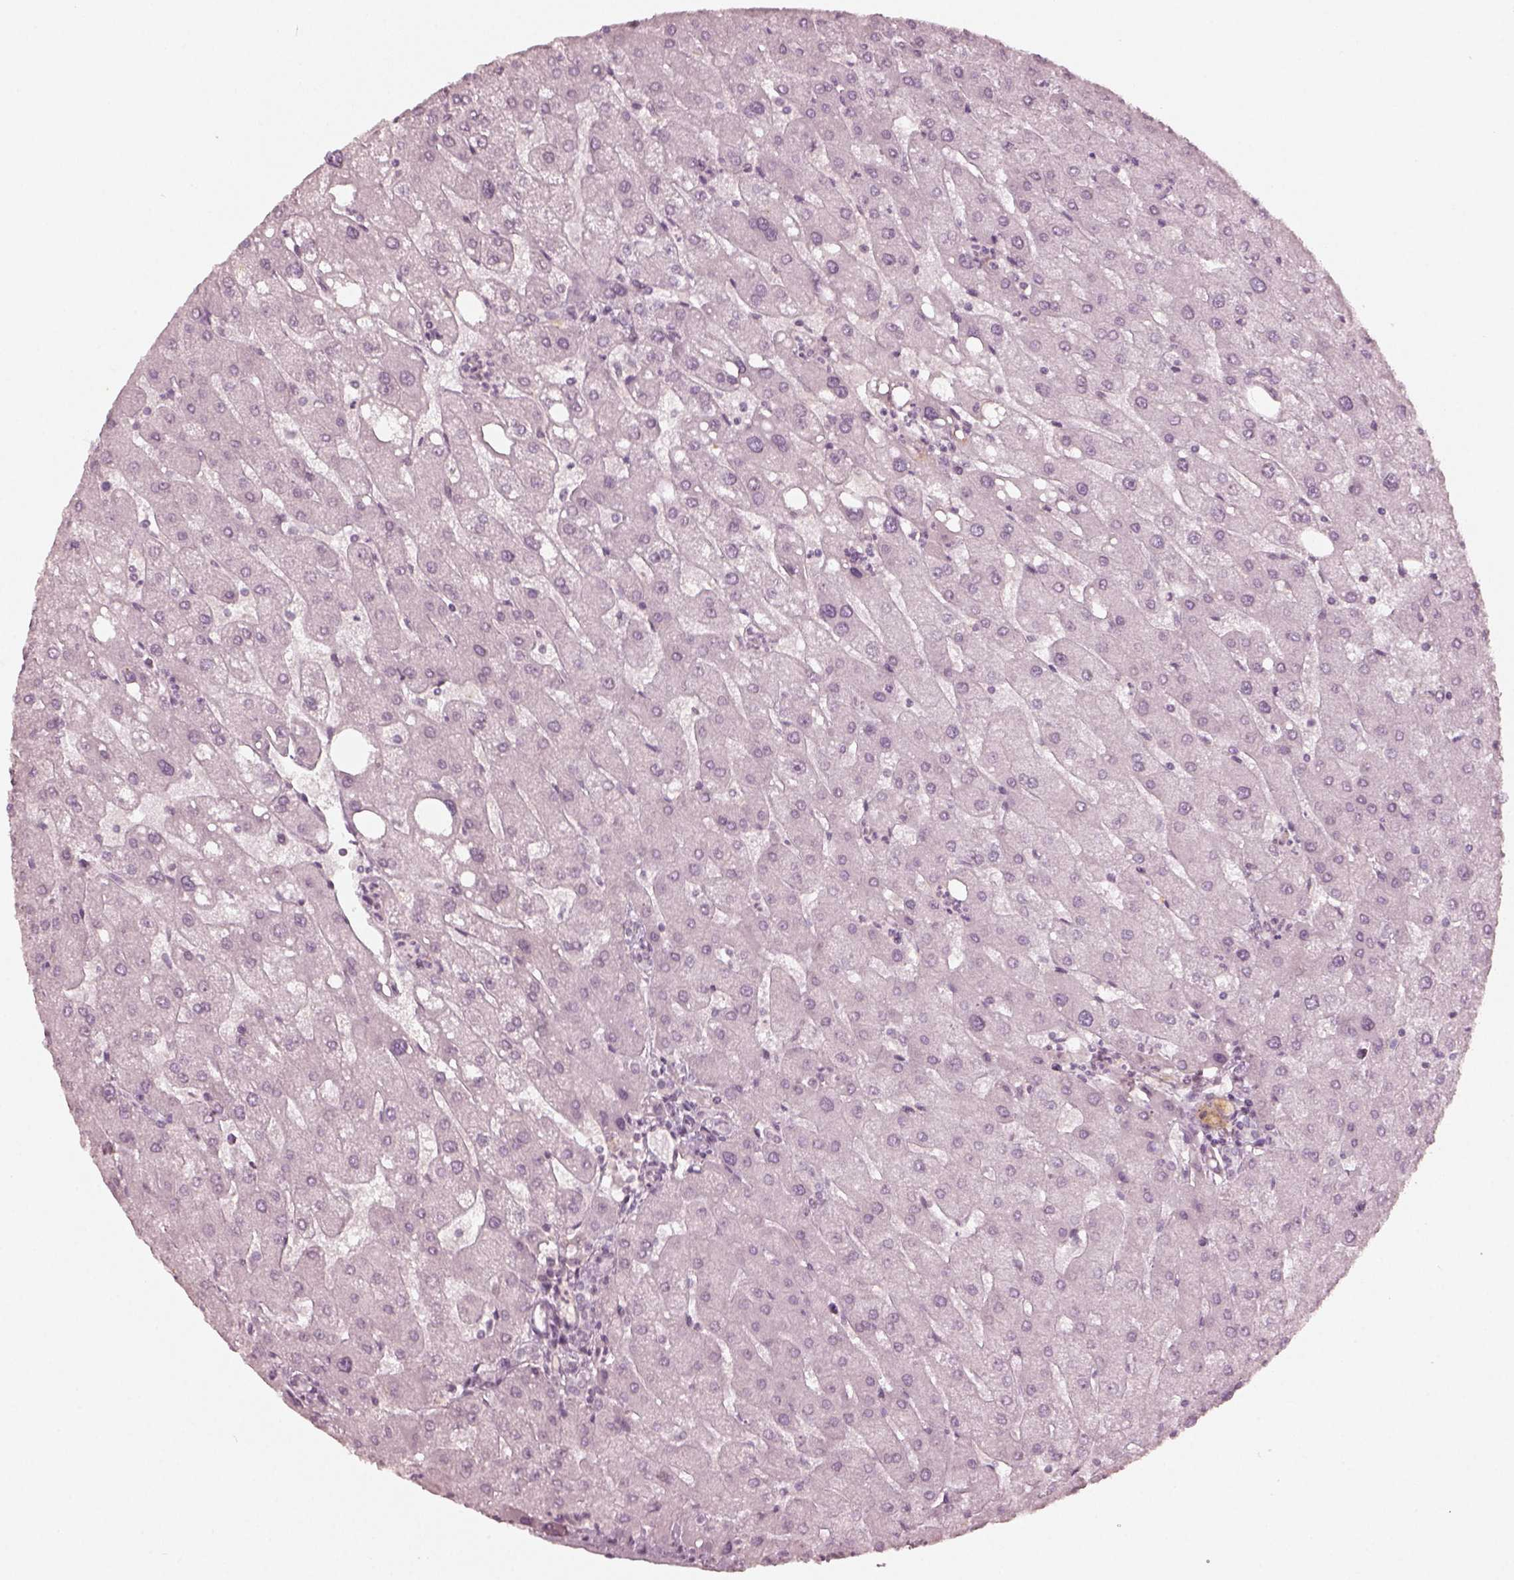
{"staining": {"intensity": "negative", "quantity": "none", "location": "none"}, "tissue": "liver", "cell_type": "Cholangiocytes", "image_type": "normal", "snomed": [{"axis": "morphology", "description": "Normal tissue, NOS"}, {"axis": "topography", "description": "Liver"}], "caption": "There is no significant positivity in cholangiocytes of liver. (DAB (3,3'-diaminobenzidine) immunohistochemistry (IHC) with hematoxylin counter stain).", "gene": "DCAF12", "patient": {"sex": "male", "age": 67}}